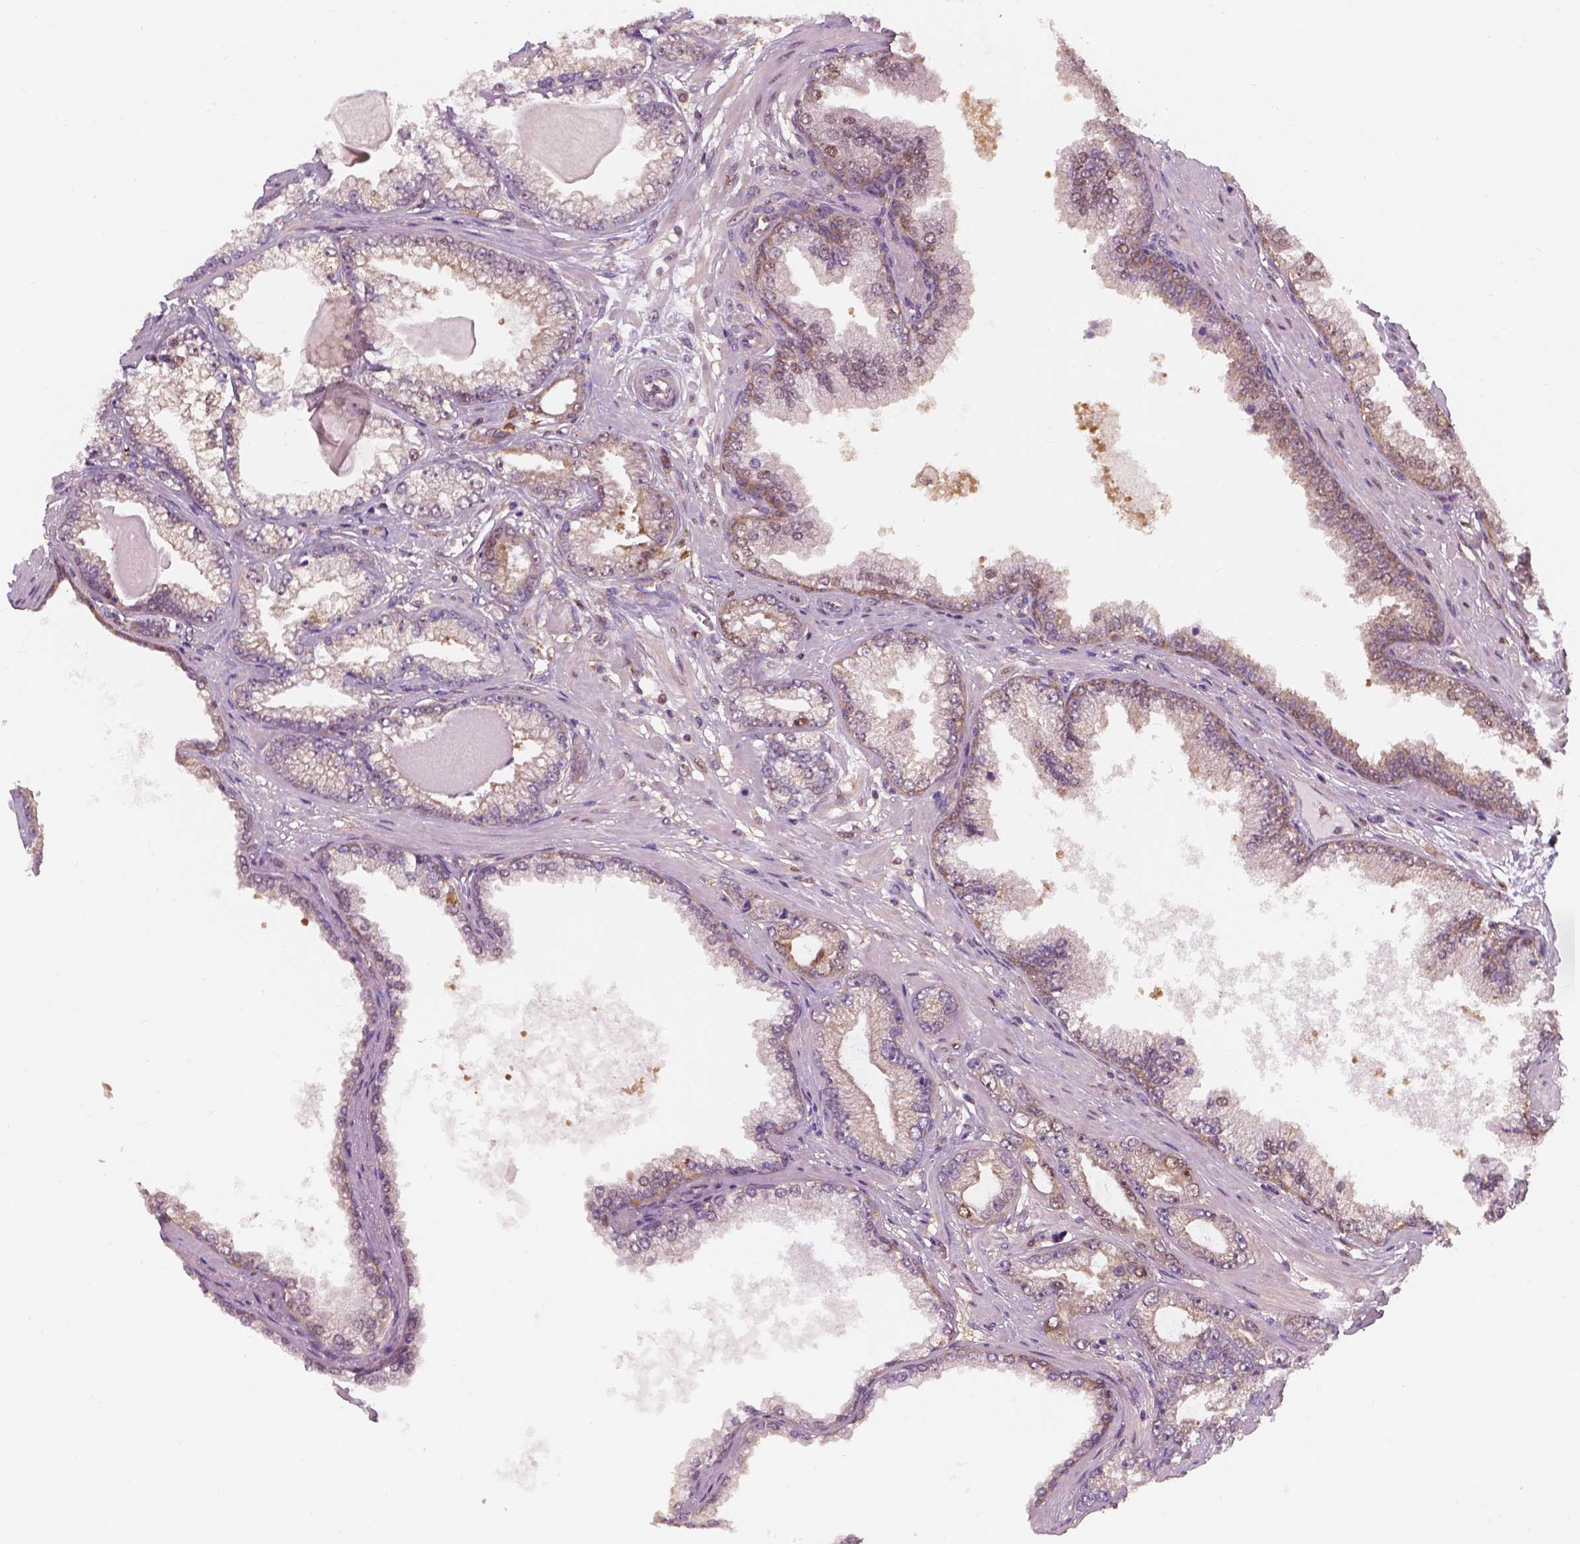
{"staining": {"intensity": "negative", "quantity": "none", "location": "none"}, "tissue": "prostate cancer", "cell_type": "Tumor cells", "image_type": "cancer", "snomed": [{"axis": "morphology", "description": "Adenocarcinoma, Low grade"}, {"axis": "topography", "description": "Prostate"}], "caption": "The image displays no significant positivity in tumor cells of prostate cancer (adenocarcinoma (low-grade)).", "gene": "SQSTM1", "patient": {"sex": "male", "age": 64}}